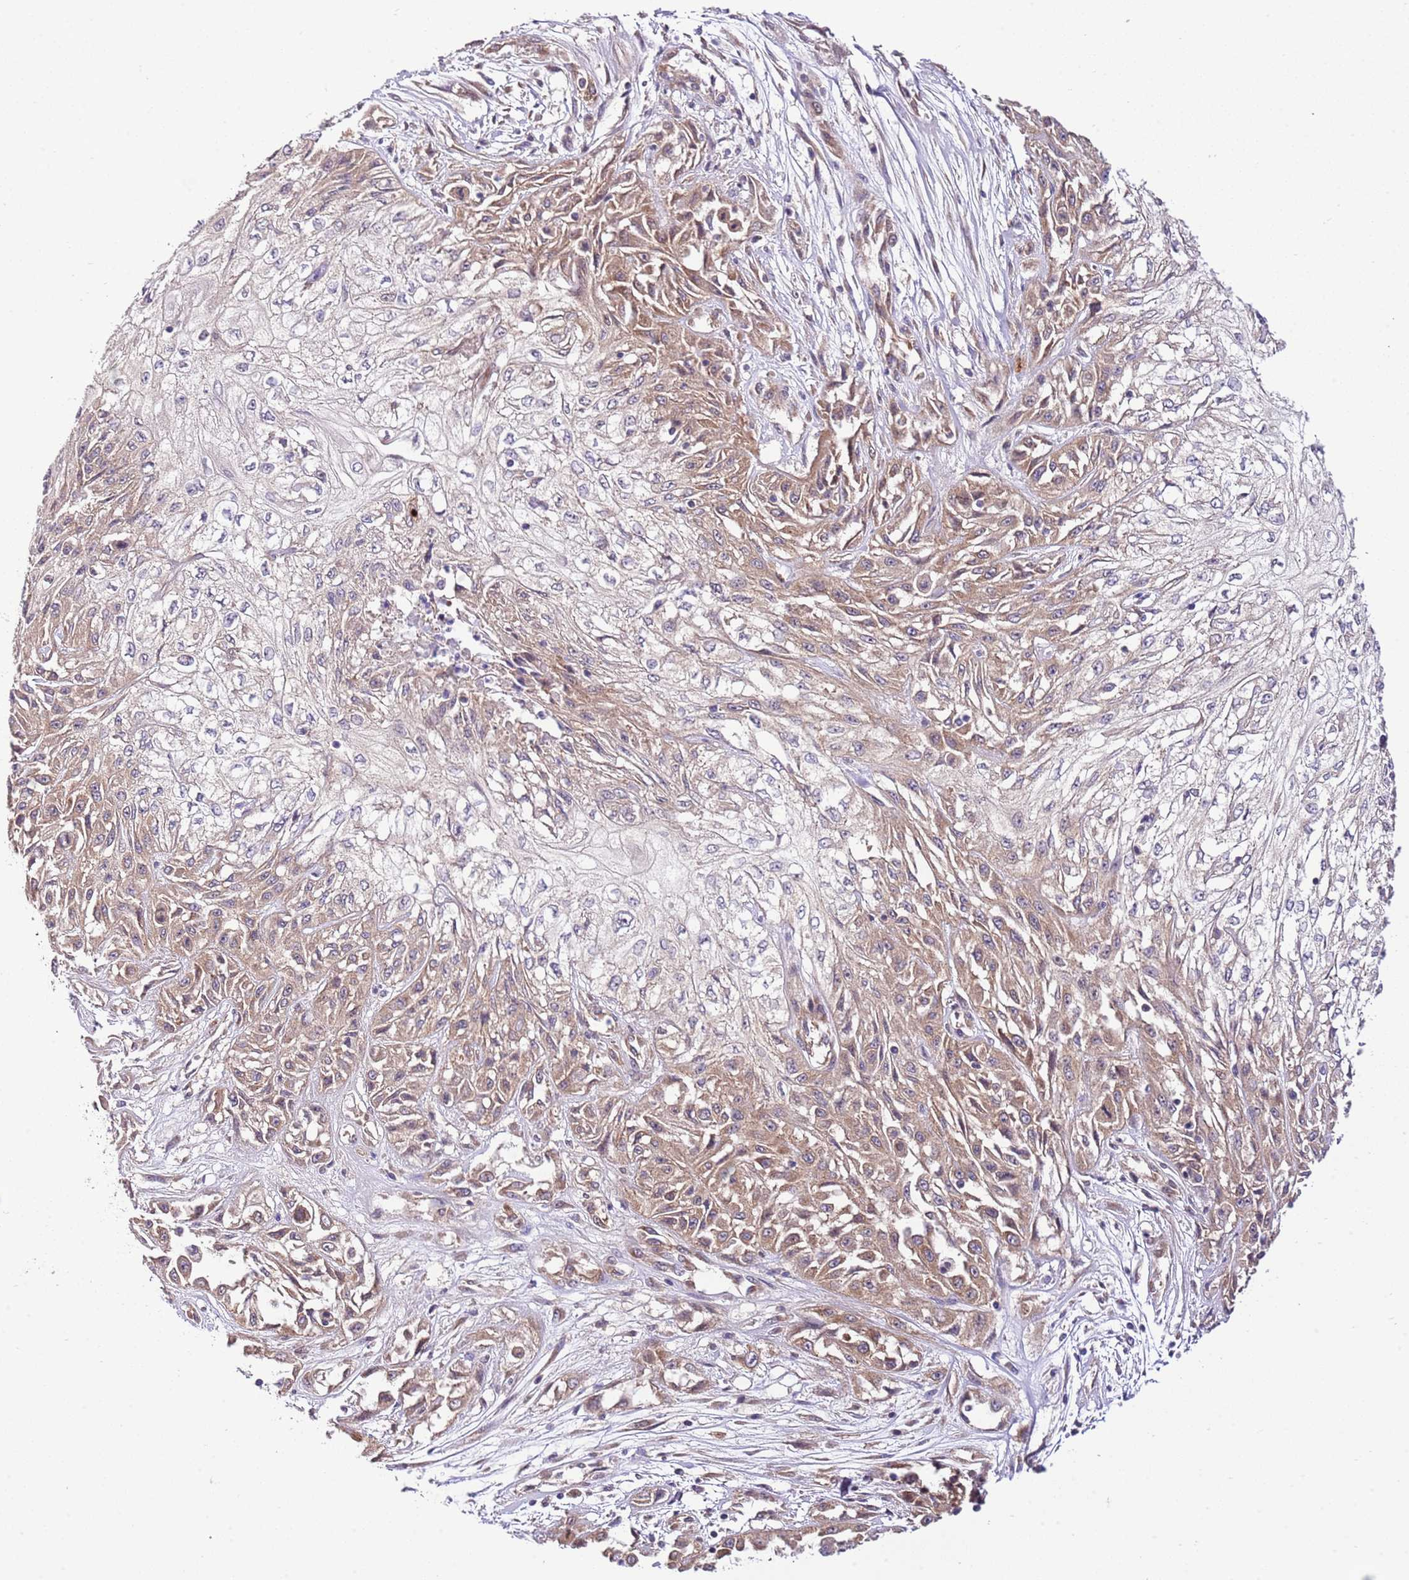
{"staining": {"intensity": "moderate", "quantity": "25%-75%", "location": "cytoplasmic/membranous"}, "tissue": "skin cancer", "cell_type": "Tumor cells", "image_type": "cancer", "snomed": [{"axis": "morphology", "description": "Squamous cell carcinoma, NOS"}, {"axis": "morphology", "description": "Squamous cell carcinoma, metastatic, NOS"}, {"axis": "topography", "description": "Skin"}, {"axis": "topography", "description": "Lymph node"}], "caption": "Immunohistochemical staining of skin cancer exhibits medium levels of moderate cytoplasmic/membranous protein staining in about 25%-75% of tumor cells.", "gene": "DONSON", "patient": {"sex": "male", "age": 75}}